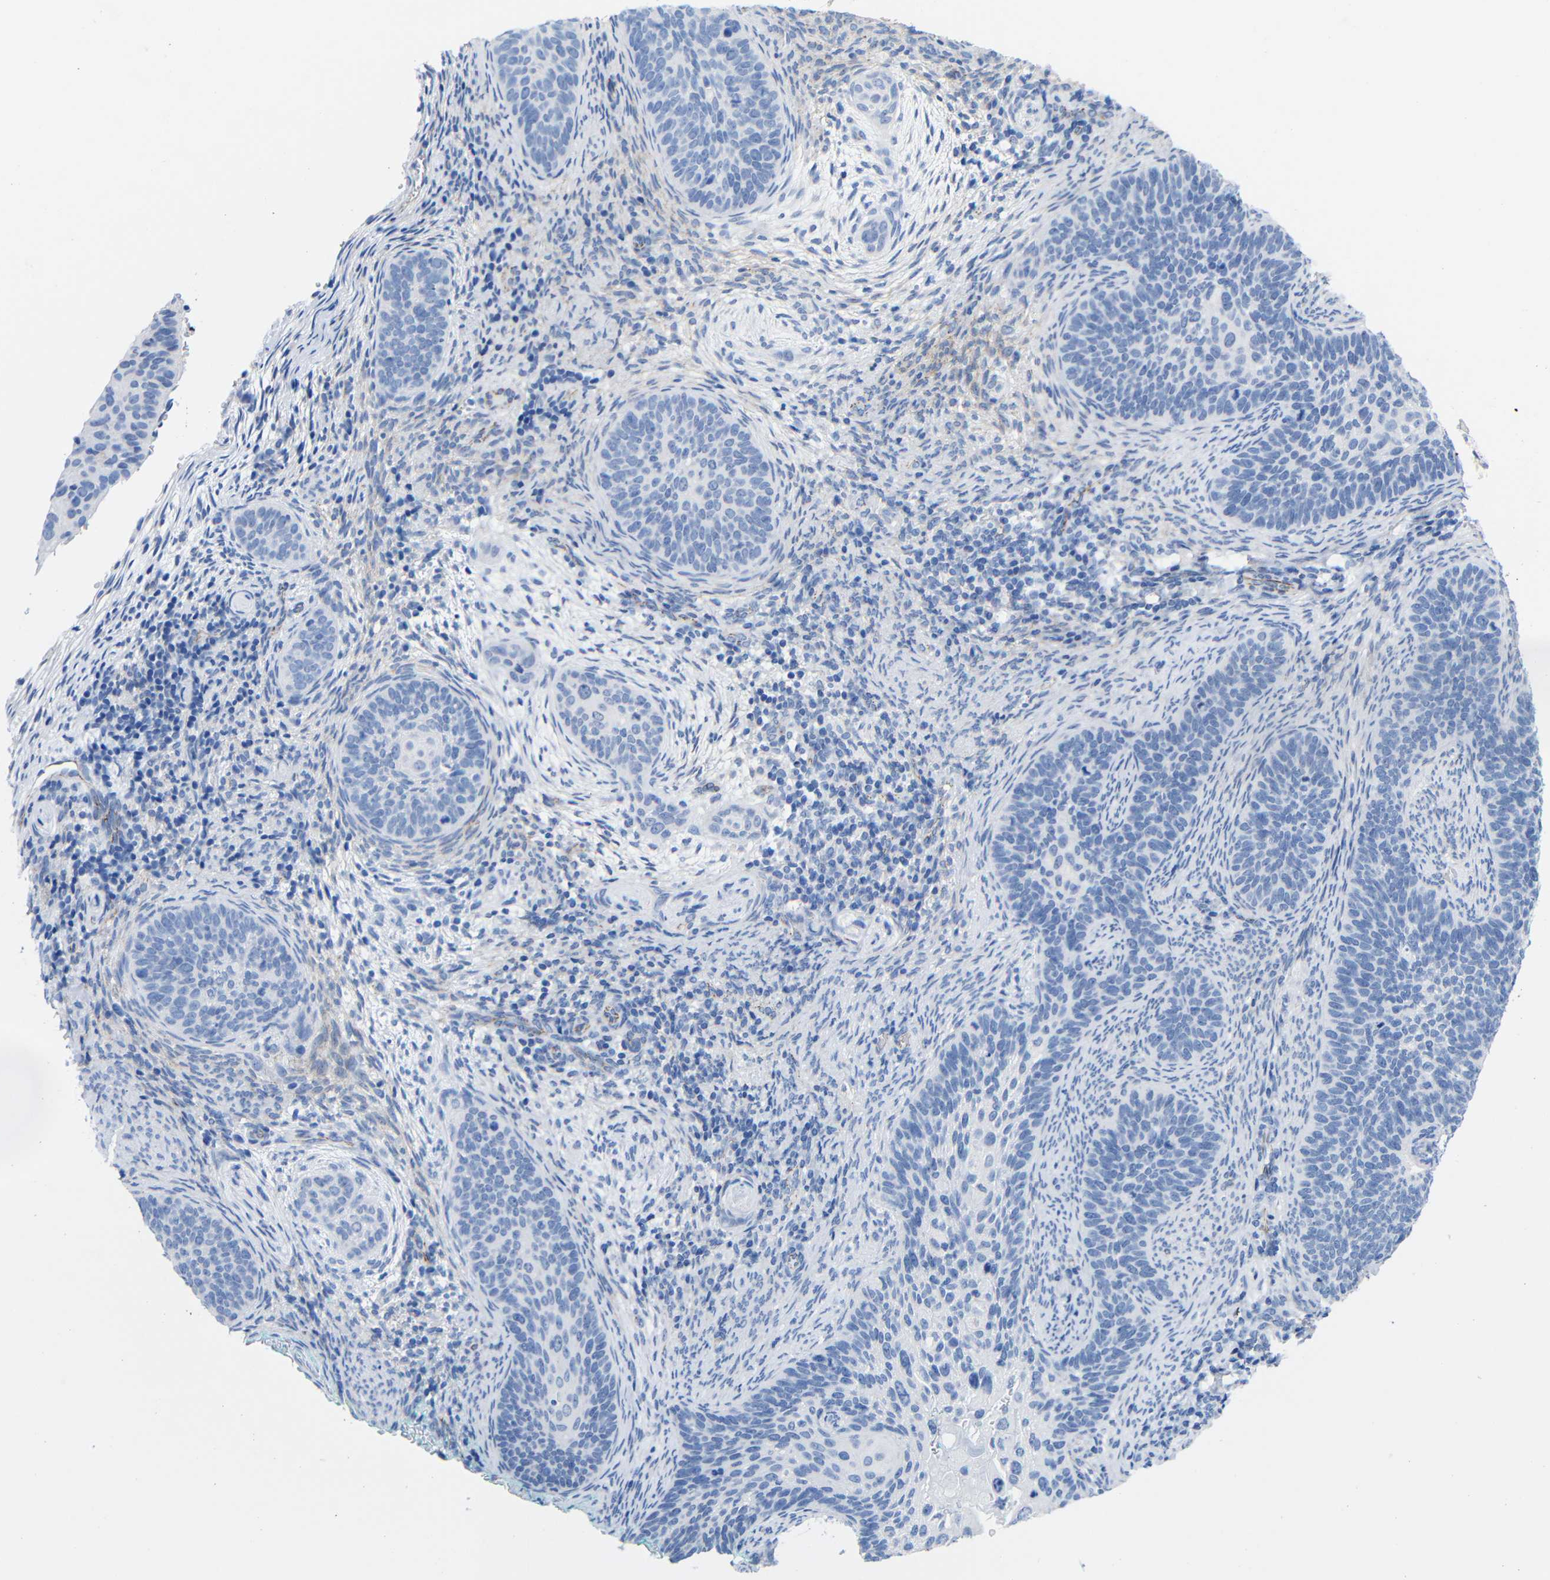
{"staining": {"intensity": "negative", "quantity": "none", "location": "none"}, "tissue": "cervical cancer", "cell_type": "Tumor cells", "image_type": "cancer", "snomed": [{"axis": "morphology", "description": "Squamous cell carcinoma, NOS"}, {"axis": "topography", "description": "Cervix"}], "caption": "Immunohistochemical staining of cervical cancer (squamous cell carcinoma) exhibits no significant staining in tumor cells.", "gene": "CGNL1", "patient": {"sex": "female", "age": 33}}